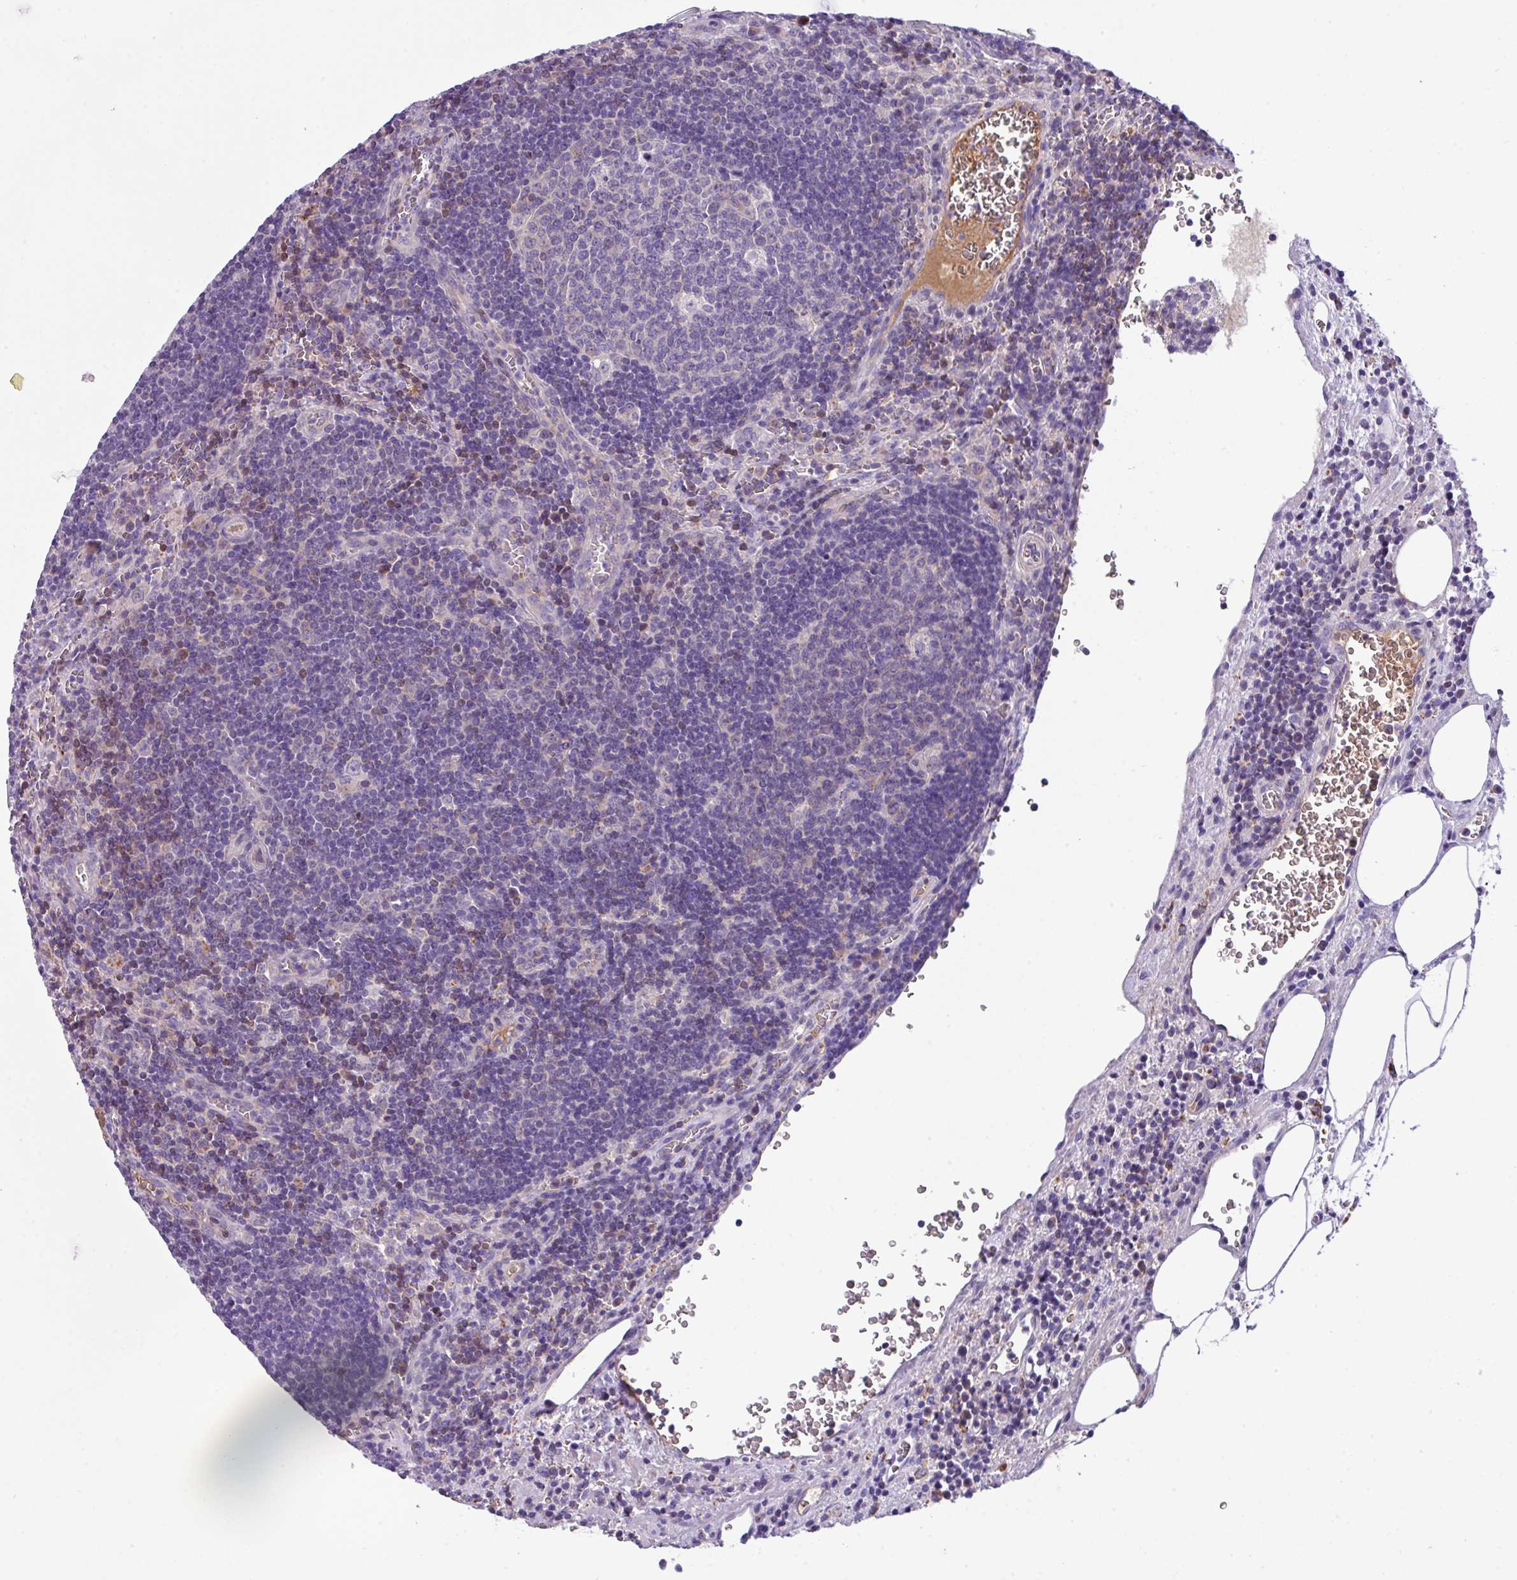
{"staining": {"intensity": "negative", "quantity": "none", "location": "none"}, "tissue": "lymph node", "cell_type": "Germinal center cells", "image_type": "normal", "snomed": [{"axis": "morphology", "description": "Normal tissue, NOS"}, {"axis": "topography", "description": "Lymph node"}], "caption": "A high-resolution photomicrograph shows immunohistochemistry (IHC) staining of benign lymph node, which demonstrates no significant positivity in germinal center cells. (DAB immunohistochemistry (IHC), high magnification).", "gene": "DNAL1", "patient": {"sex": "male", "age": 50}}